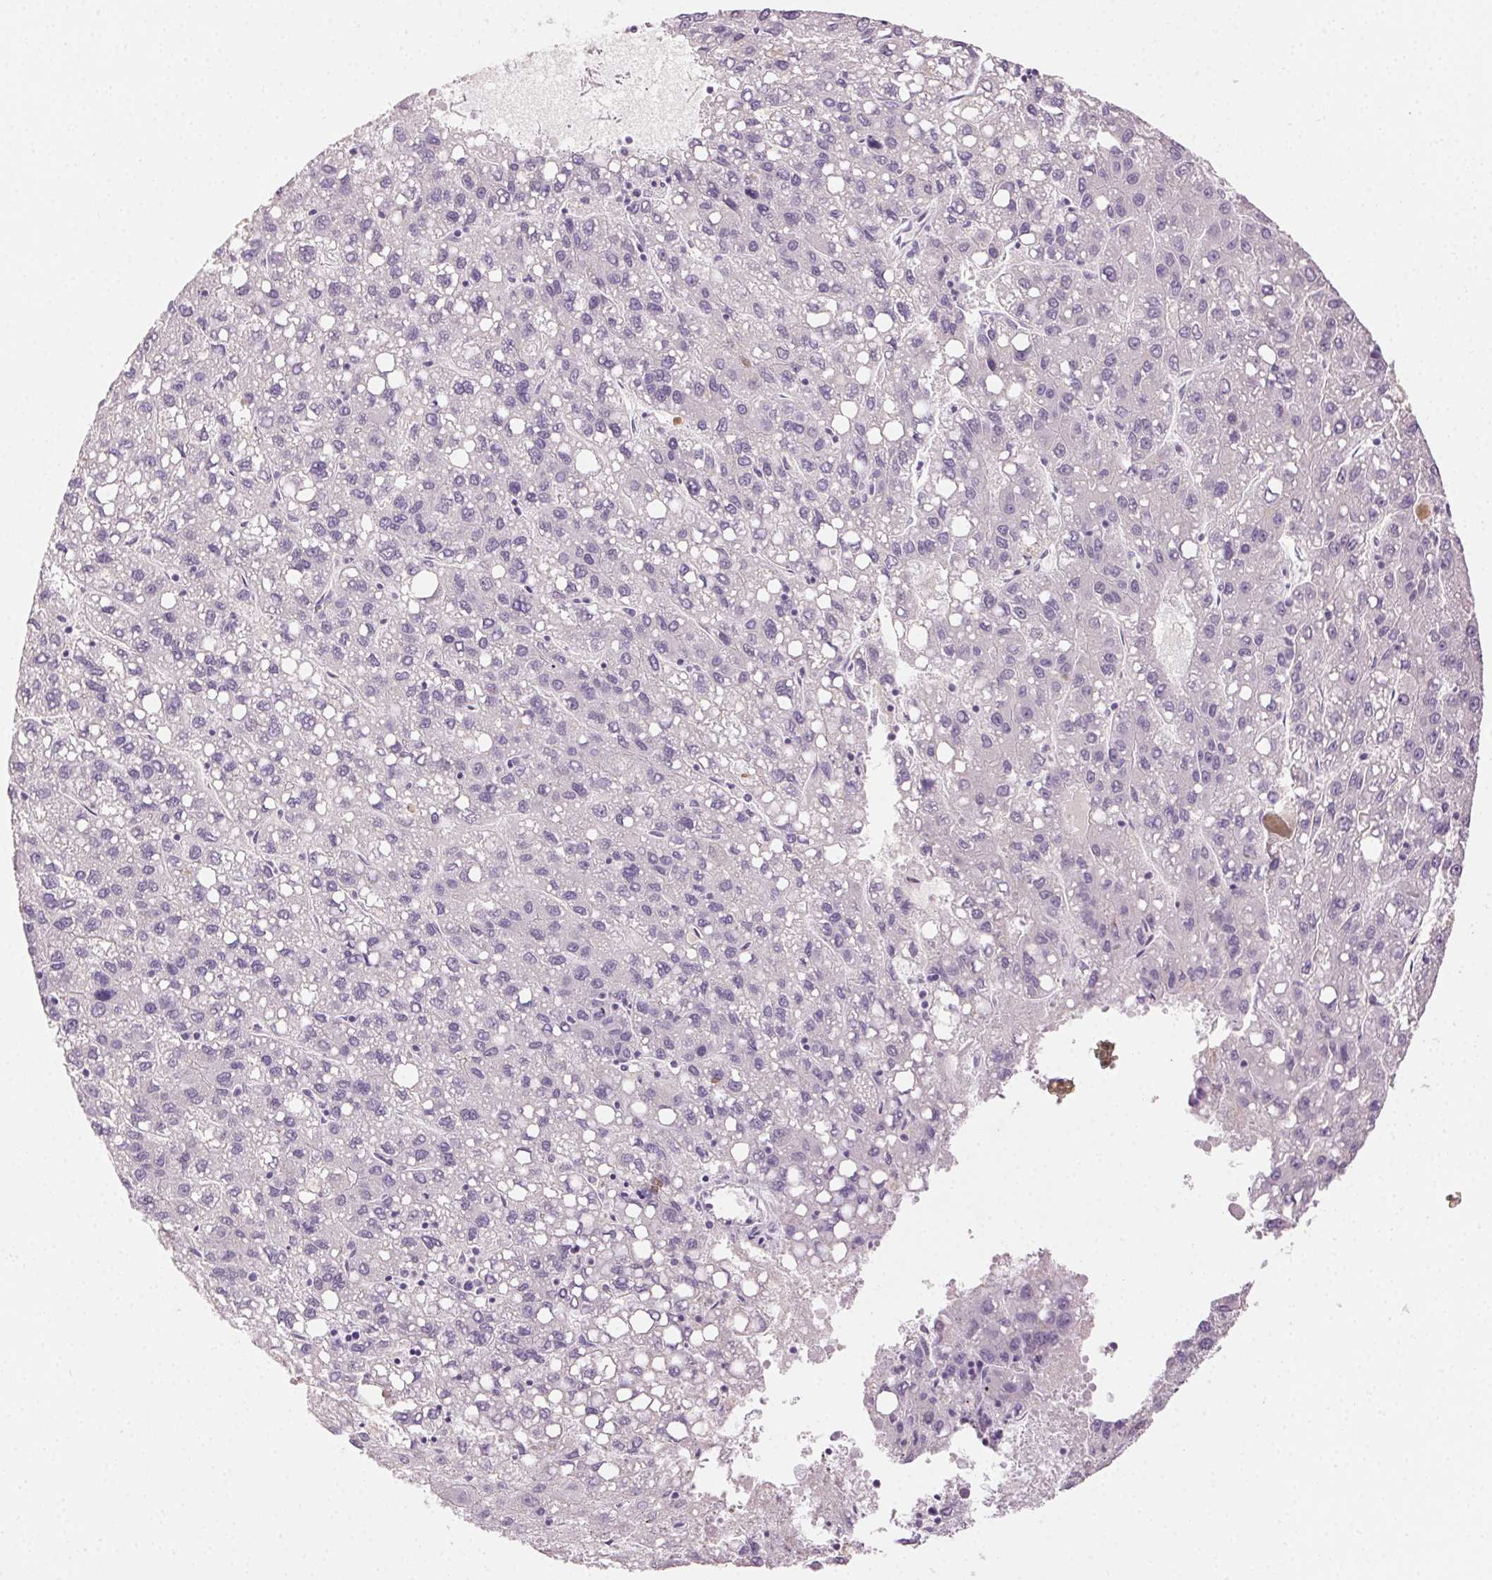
{"staining": {"intensity": "negative", "quantity": "none", "location": "none"}, "tissue": "liver cancer", "cell_type": "Tumor cells", "image_type": "cancer", "snomed": [{"axis": "morphology", "description": "Carcinoma, Hepatocellular, NOS"}, {"axis": "topography", "description": "Liver"}], "caption": "Immunohistochemistry (IHC) micrograph of liver hepatocellular carcinoma stained for a protein (brown), which displays no positivity in tumor cells.", "gene": "CLDN10", "patient": {"sex": "female", "age": 82}}